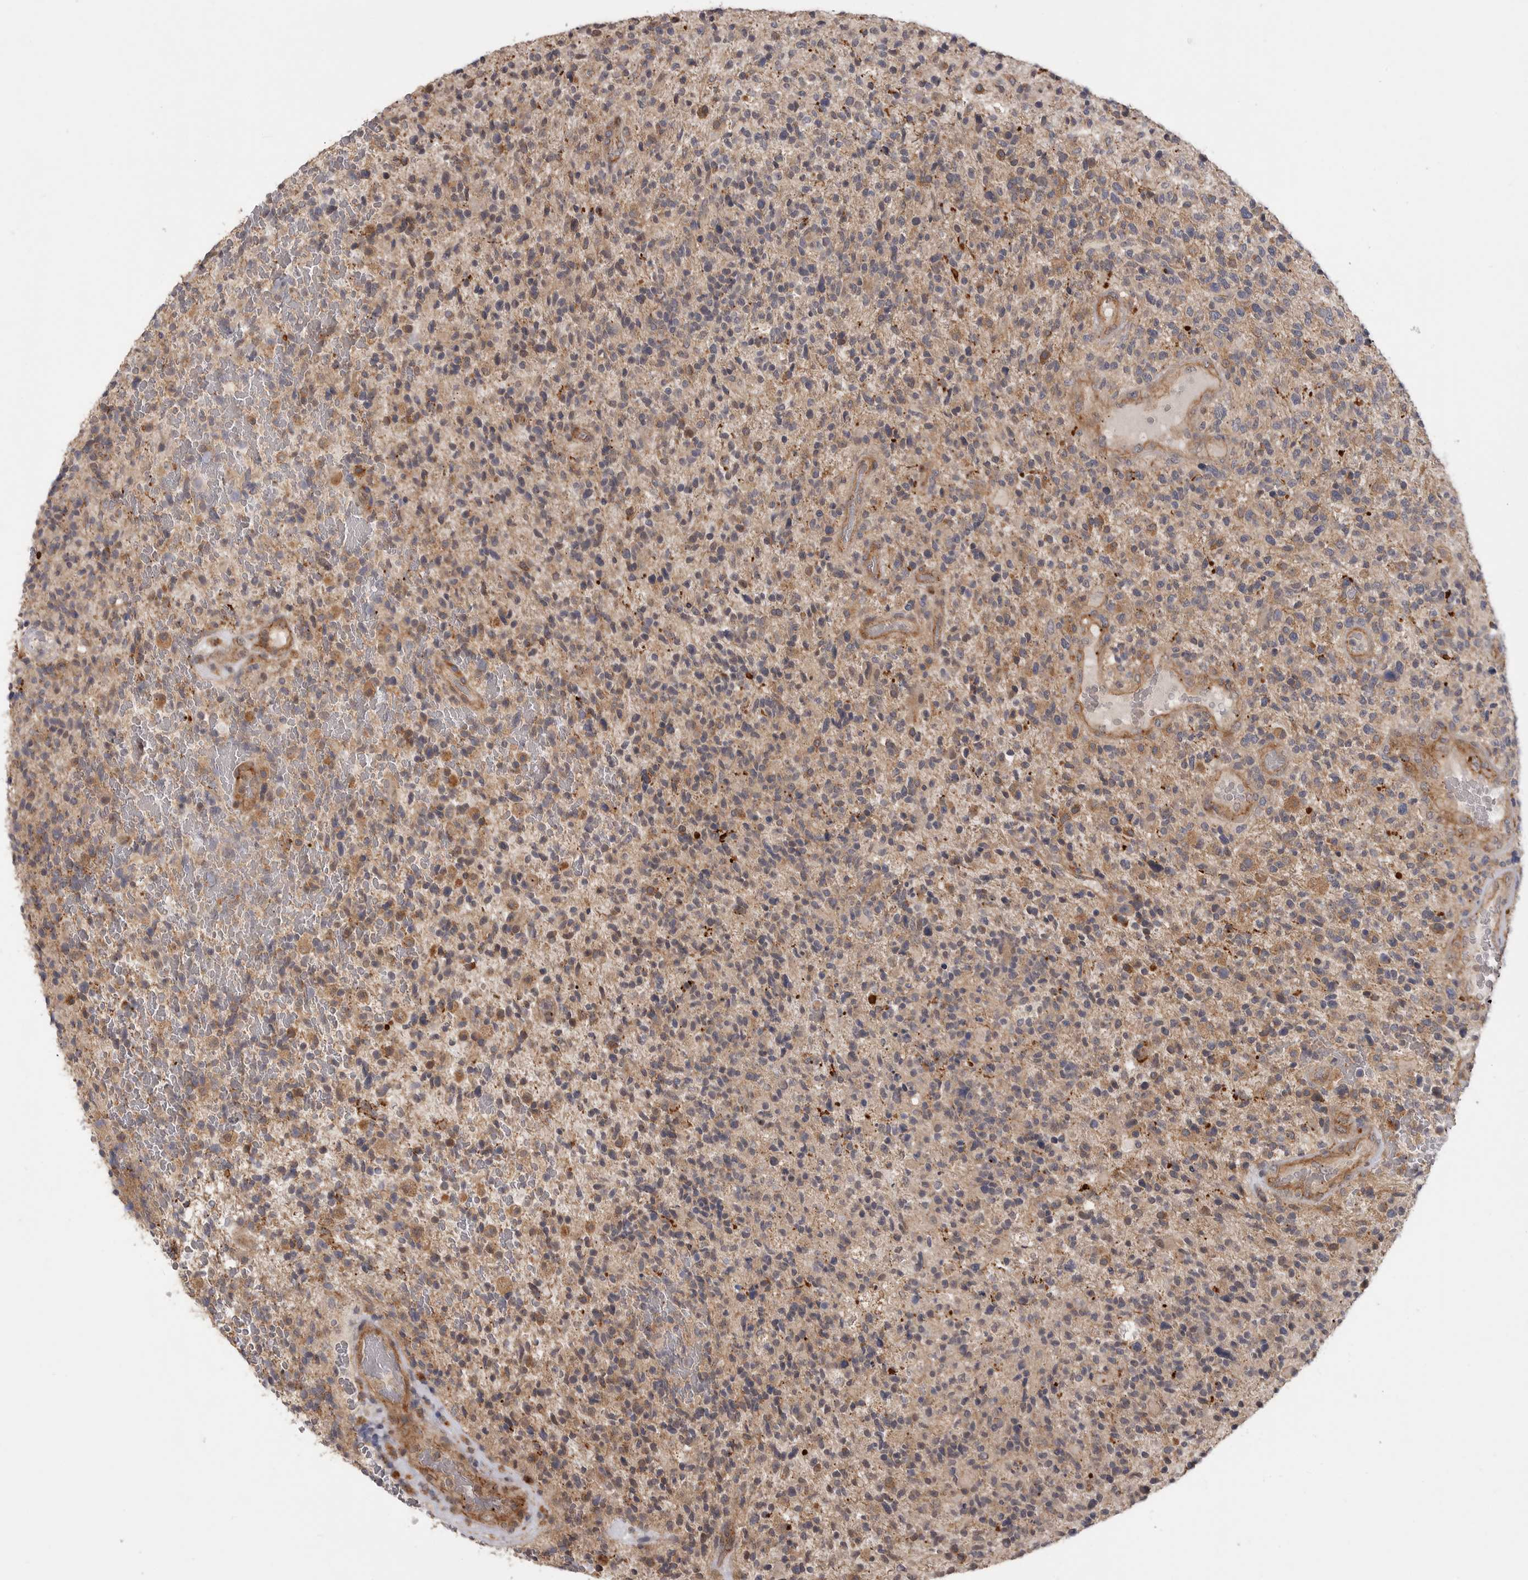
{"staining": {"intensity": "weak", "quantity": ">75%", "location": "cytoplasmic/membranous"}, "tissue": "glioma", "cell_type": "Tumor cells", "image_type": "cancer", "snomed": [{"axis": "morphology", "description": "Glioma, malignant, High grade"}, {"axis": "topography", "description": "Brain"}], "caption": "Glioma was stained to show a protein in brown. There is low levels of weak cytoplasmic/membranous staining in approximately >75% of tumor cells. (brown staining indicates protein expression, while blue staining denotes nuclei).", "gene": "ZNF232", "patient": {"sex": "male", "age": 72}}